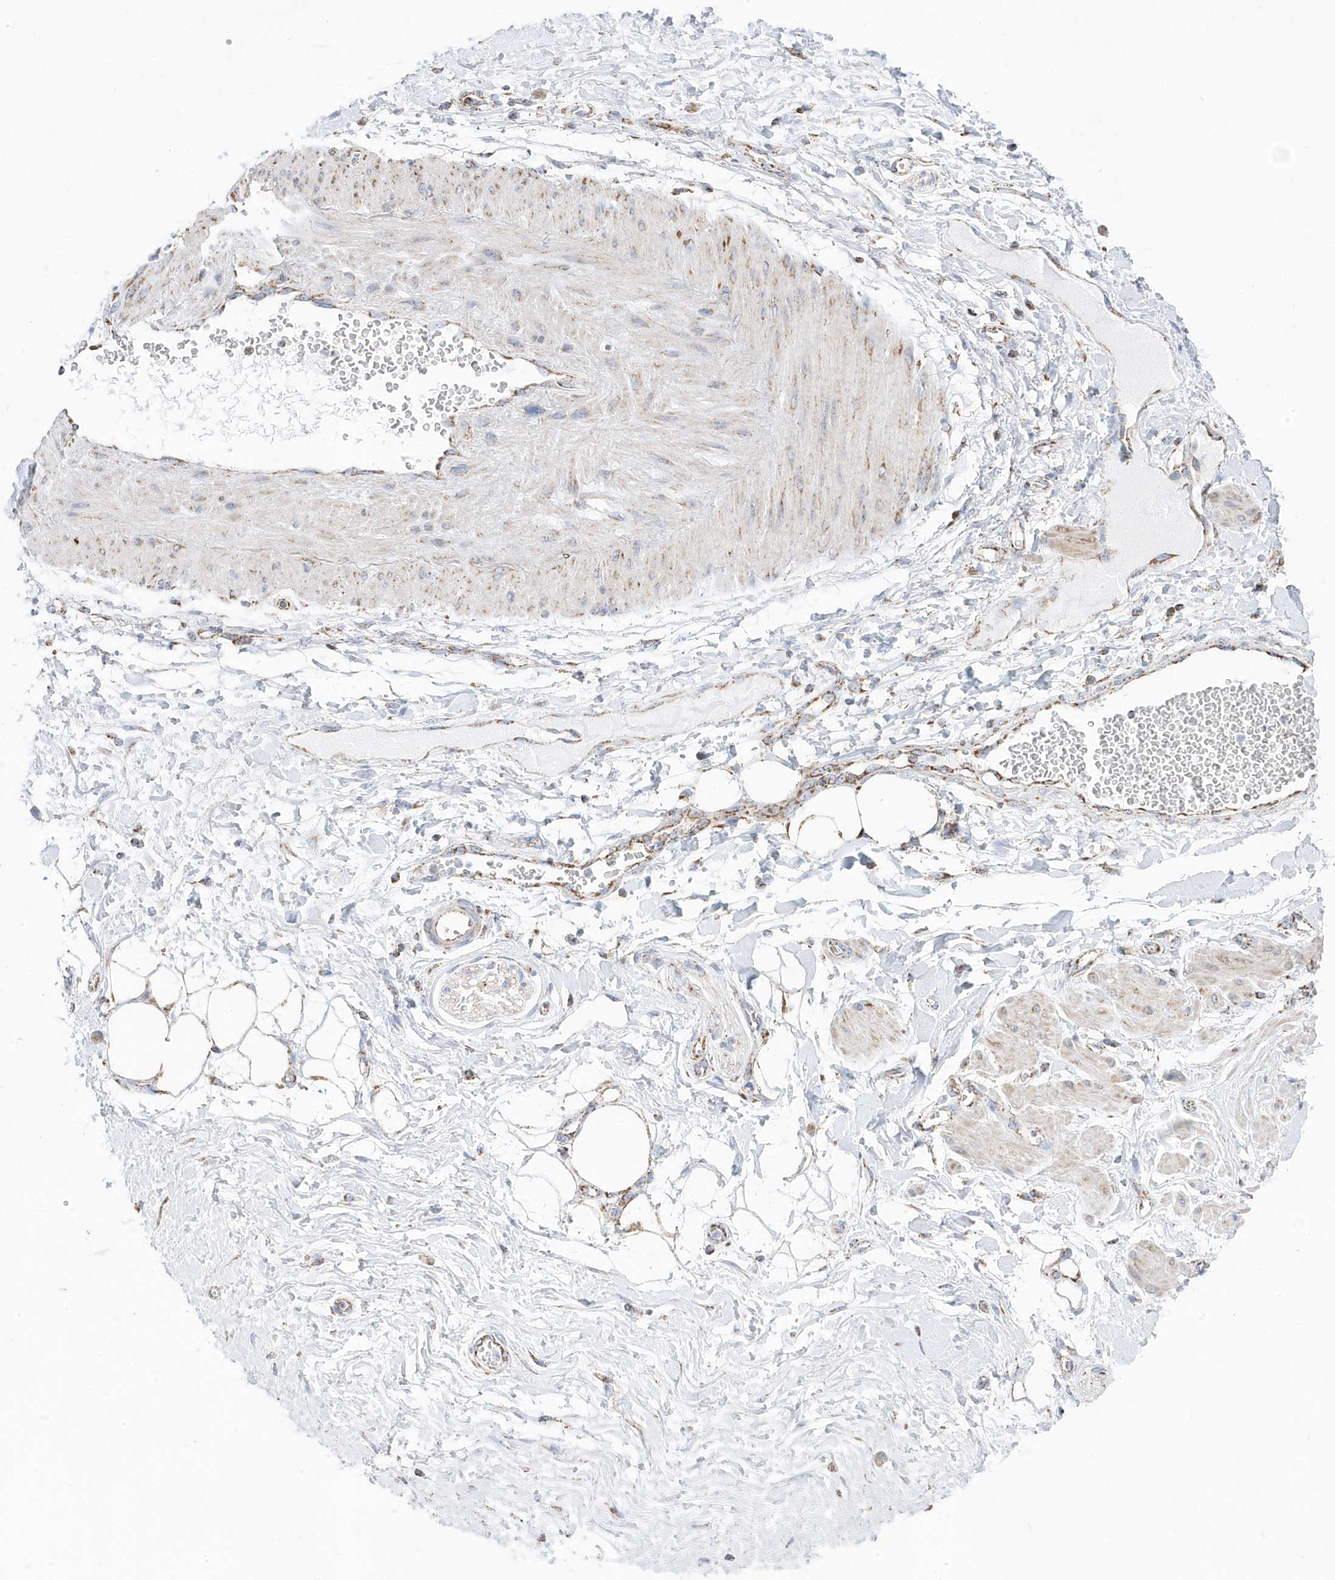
{"staining": {"intensity": "moderate", "quantity": "25%-75%", "location": "cytoplasmic/membranous"}, "tissue": "adipose tissue", "cell_type": "Adipocytes", "image_type": "normal", "snomed": [{"axis": "morphology", "description": "Normal tissue, NOS"}, {"axis": "morphology", "description": "Adenocarcinoma, NOS"}, {"axis": "topography", "description": "Pancreas"}, {"axis": "topography", "description": "Peripheral nerve tissue"}], "caption": "Immunohistochemical staining of unremarkable human adipose tissue reveals moderate cytoplasmic/membranous protein positivity in approximately 25%-75% of adipocytes.", "gene": "GTPBP8", "patient": {"sex": "male", "age": 59}}